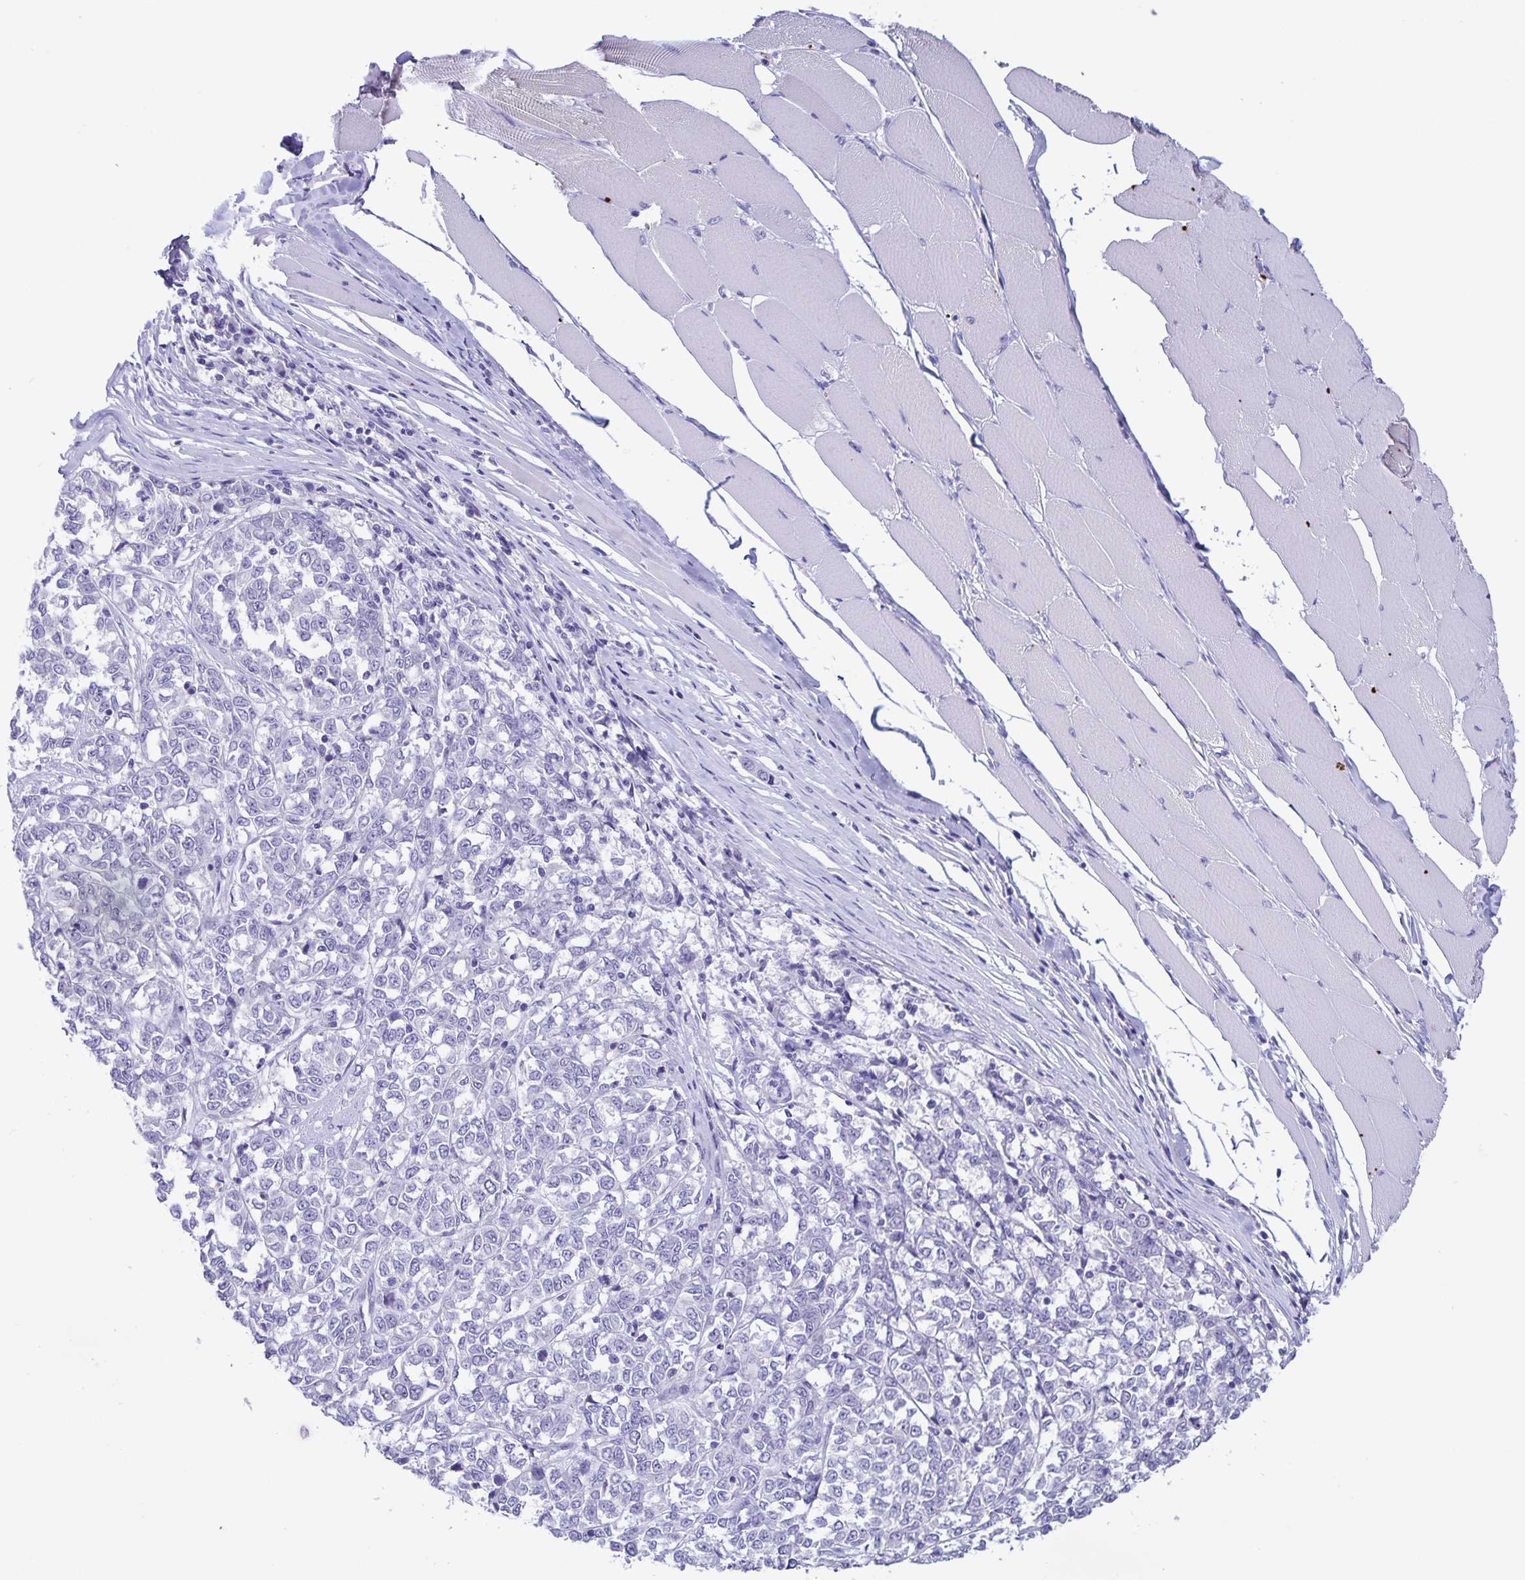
{"staining": {"intensity": "negative", "quantity": "none", "location": "none"}, "tissue": "melanoma", "cell_type": "Tumor cells", "image_type": "cancer", "snomed": [{"axis": "morphology", "description": "Malignant melanoma, NOS"}, {"axis": "topography", "description": "Skin"}], "caption": "The immunohistochemistry (IHC) micrograph has no significant expression in tumor cells of melanoma tissue.", "gene": "ERMN", "patient": {"sex": "female", "age": 72}}